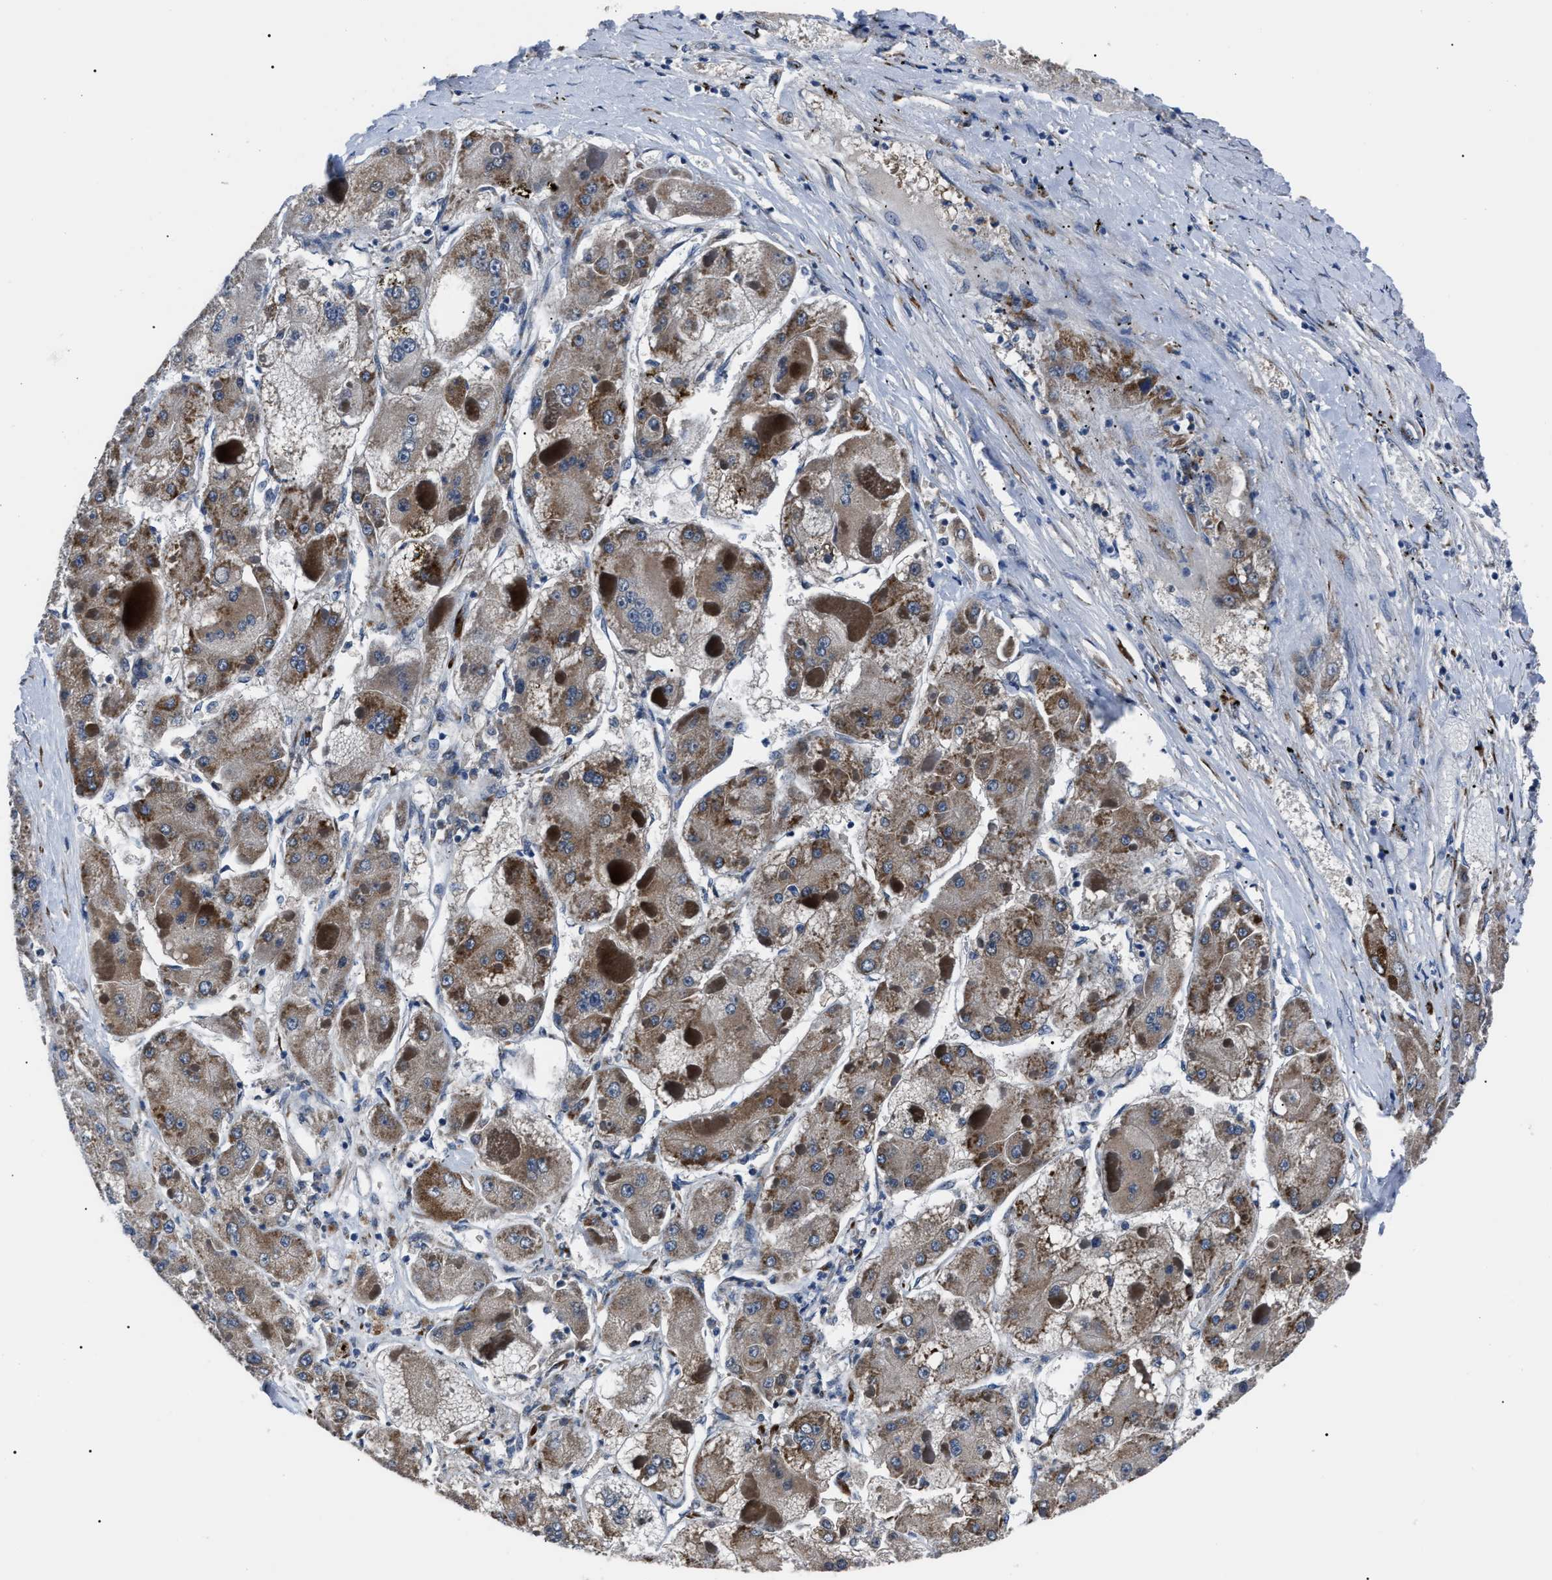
{"staining": {"intensity": "moderate", "quantity": ">75%", "location": "cytoplasmic/membranous"}, "tissue": "liver cancer", "cell_type": "Tumor cells", "image_type": "cancer", "snomed": [{"axis": "morphology", "description": "Carcinoma, Hepatocellular, NOS"}, {"axis": "topography", "description": "Liver"}], "caption": "Human liver cancer stained for a protein (brown) shows moderate cytoplasmic/membranous positive expression in approximately >75% of tumor cells.", "gene": "LRRC14", "patient": {"sex": "female", "age": 73}}